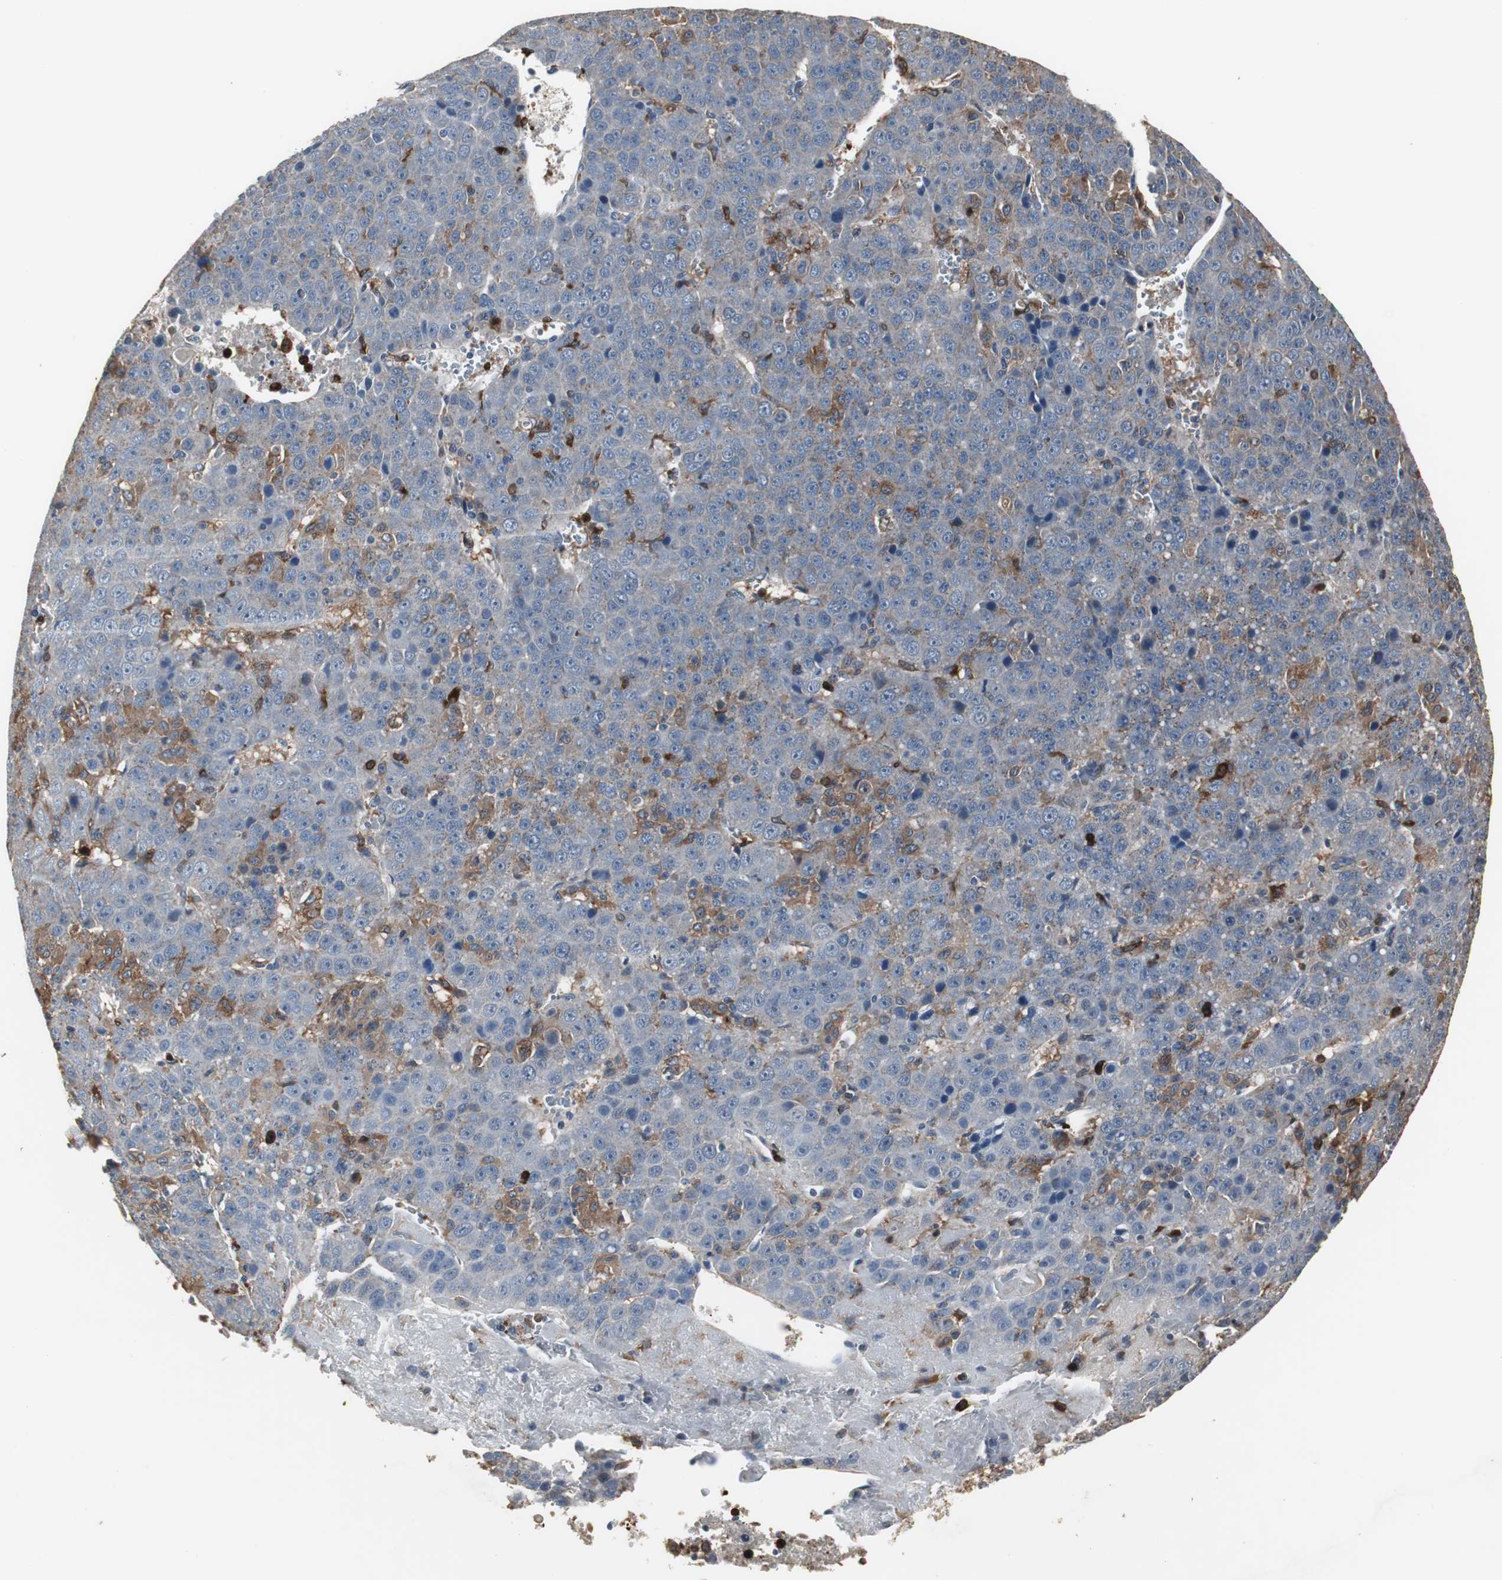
{"staining": {"intensity": "negative", "quantity": "none", "location": "none"}, "tissue": "liver cancer", "cell_type": "Tumor cells", "image_type": "cancer", "snomed": [{"axis": "morphology", "description": "Carcinoma, Hepatocellular, NOS"}, {"axis": "topography", "description": "Liver"}], "caption": "An IHC image of liver cancer (hepatocellular carcinoma) is shown. There is no staining in tumor cells of liver cancer (hepatocellular carcinoma).", "gene": "NCF2", "patient": {"sex": "female", "age": 53}}